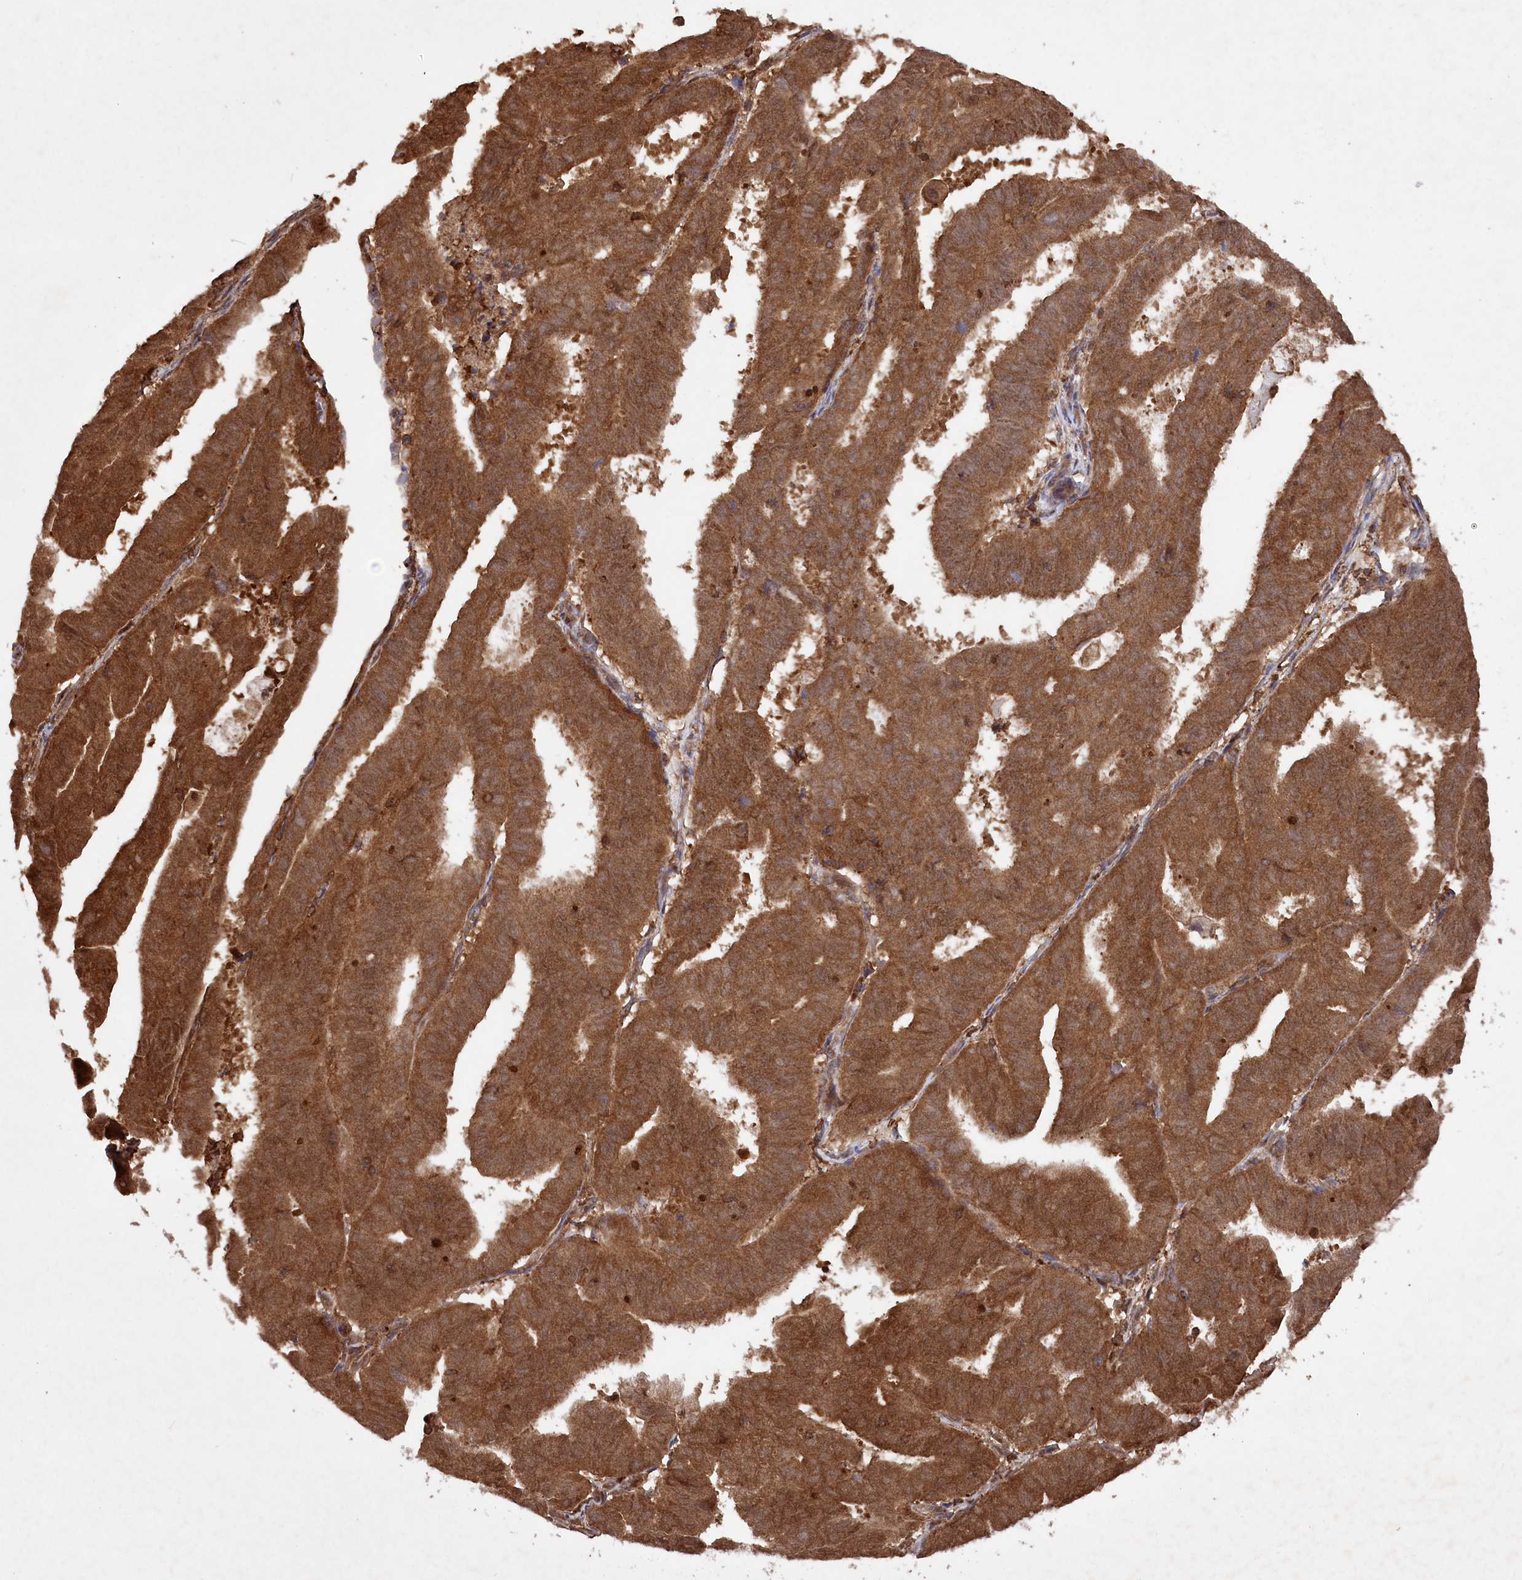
{"staining": {"intensity": "strong", "quantity": ">75%", "location": "cytoplasmic/membranous"}, "tissue": "endometrial cancer", "cell_type": "Tumor cells", "image_type": "cancer", "snomed": [{"axis": "morphology", "description": "Adenocarcinoma, NOS"}, {"axis": "topography", "description": "Uterus"}], "caption": "Tumor cells demonstrate high levels of strong cytoplasmic/membranous positivity in about >75% of cells in endometrial adenocarcinoma.", "gene": "LSG1", "patient": {"sex": "female", "age": 77}}